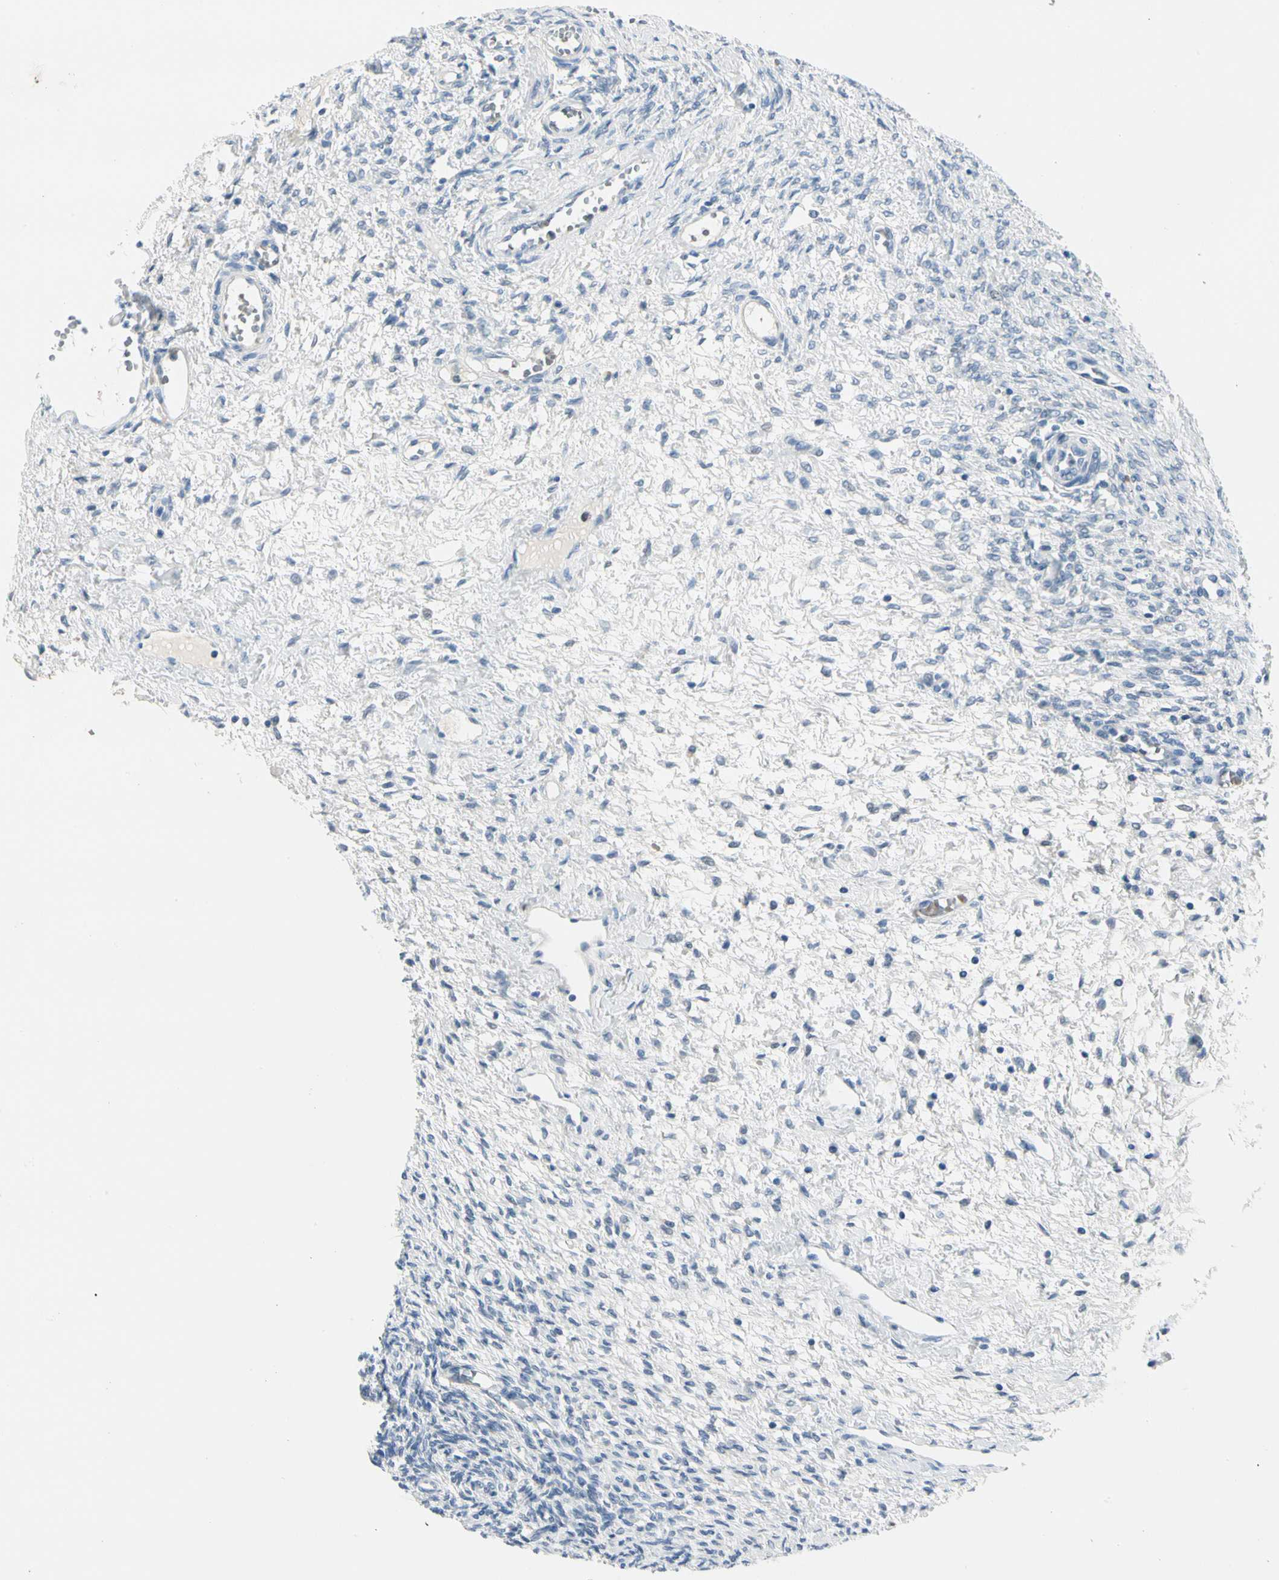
{"staining": {"intensity": "negative", "quantity": "none", "location": "none"}, "tissue": "ovary", "cell_type": "Ovarian stroma cells", "image_type": "normal", "snomed": [{"axis": "morphology", "description": "Normal tissue, NOS"}, {"axis": "topography", "description": "Ovary"}], "caption": "Ovarian stroma cells are negative for protein expression in unremarkable human ovary. Brightfield microscopy of IHC stained with DAB (3,3'-diaminobenzidine) (brown) and hematoxylin (blue), captured at high magnification.", "gene": "CA1", "patient": {"sex": "female", "age": 32}}